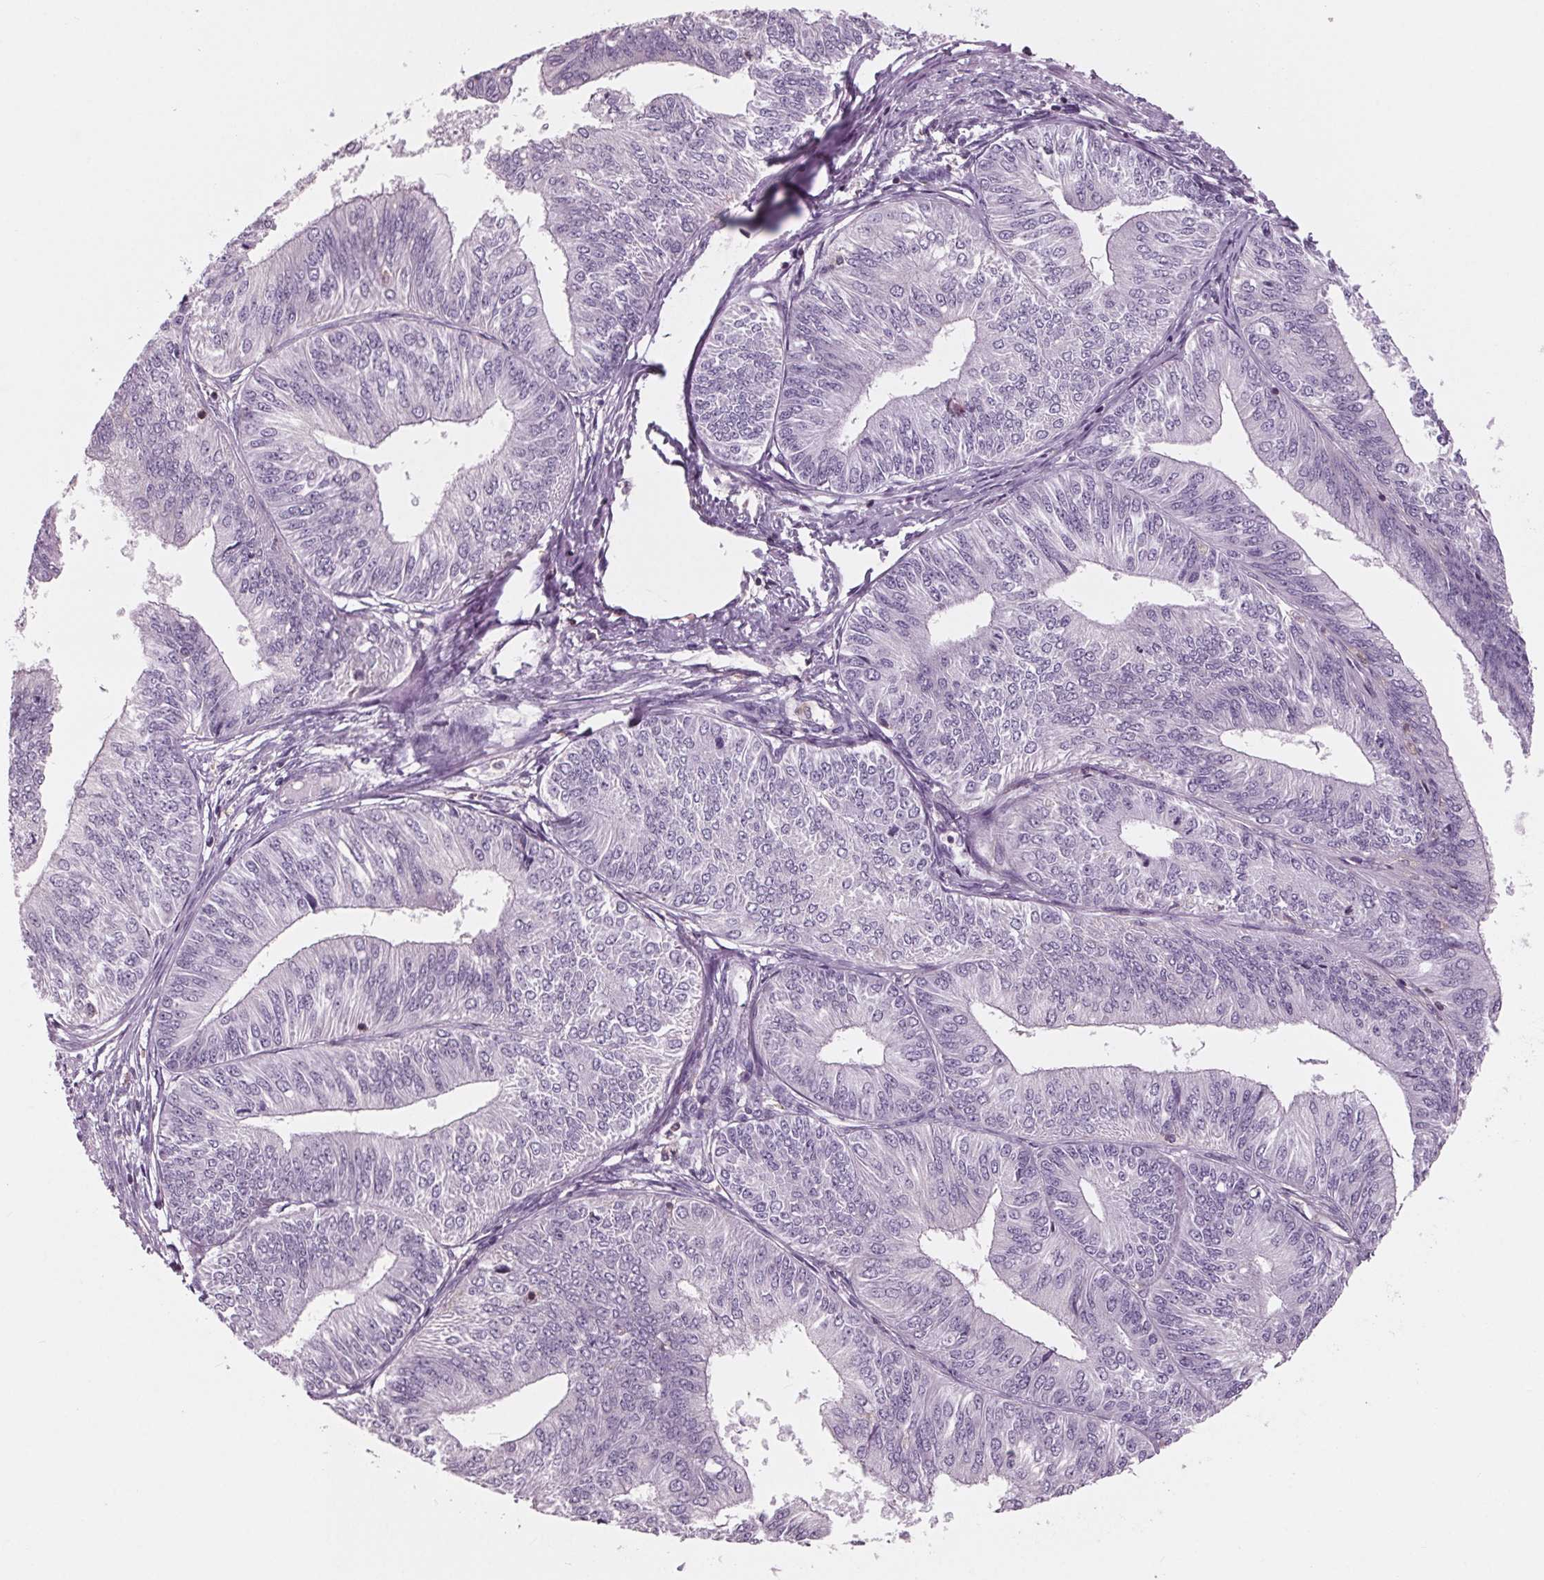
{"staining": {"intensity": "negative", "quantity": "none", "location": "none"}, "tissue": "endometrial cancer", "cell_type": "Tumor cells", "image_type": "cancer", "snomed": [{"axis": "morphology", "description": "Adenocarcinoma, NOS"}, {"axis": "topography", "description": "Endometrium"}], "caption": "Human endometrial cancer (adenocarcinoma) stained for a protein using immunohistochemistry demonstrates no staining in tumor cells.", "gene": "ARHGAP25", "patient": {"sex": "female", "age": 58}}